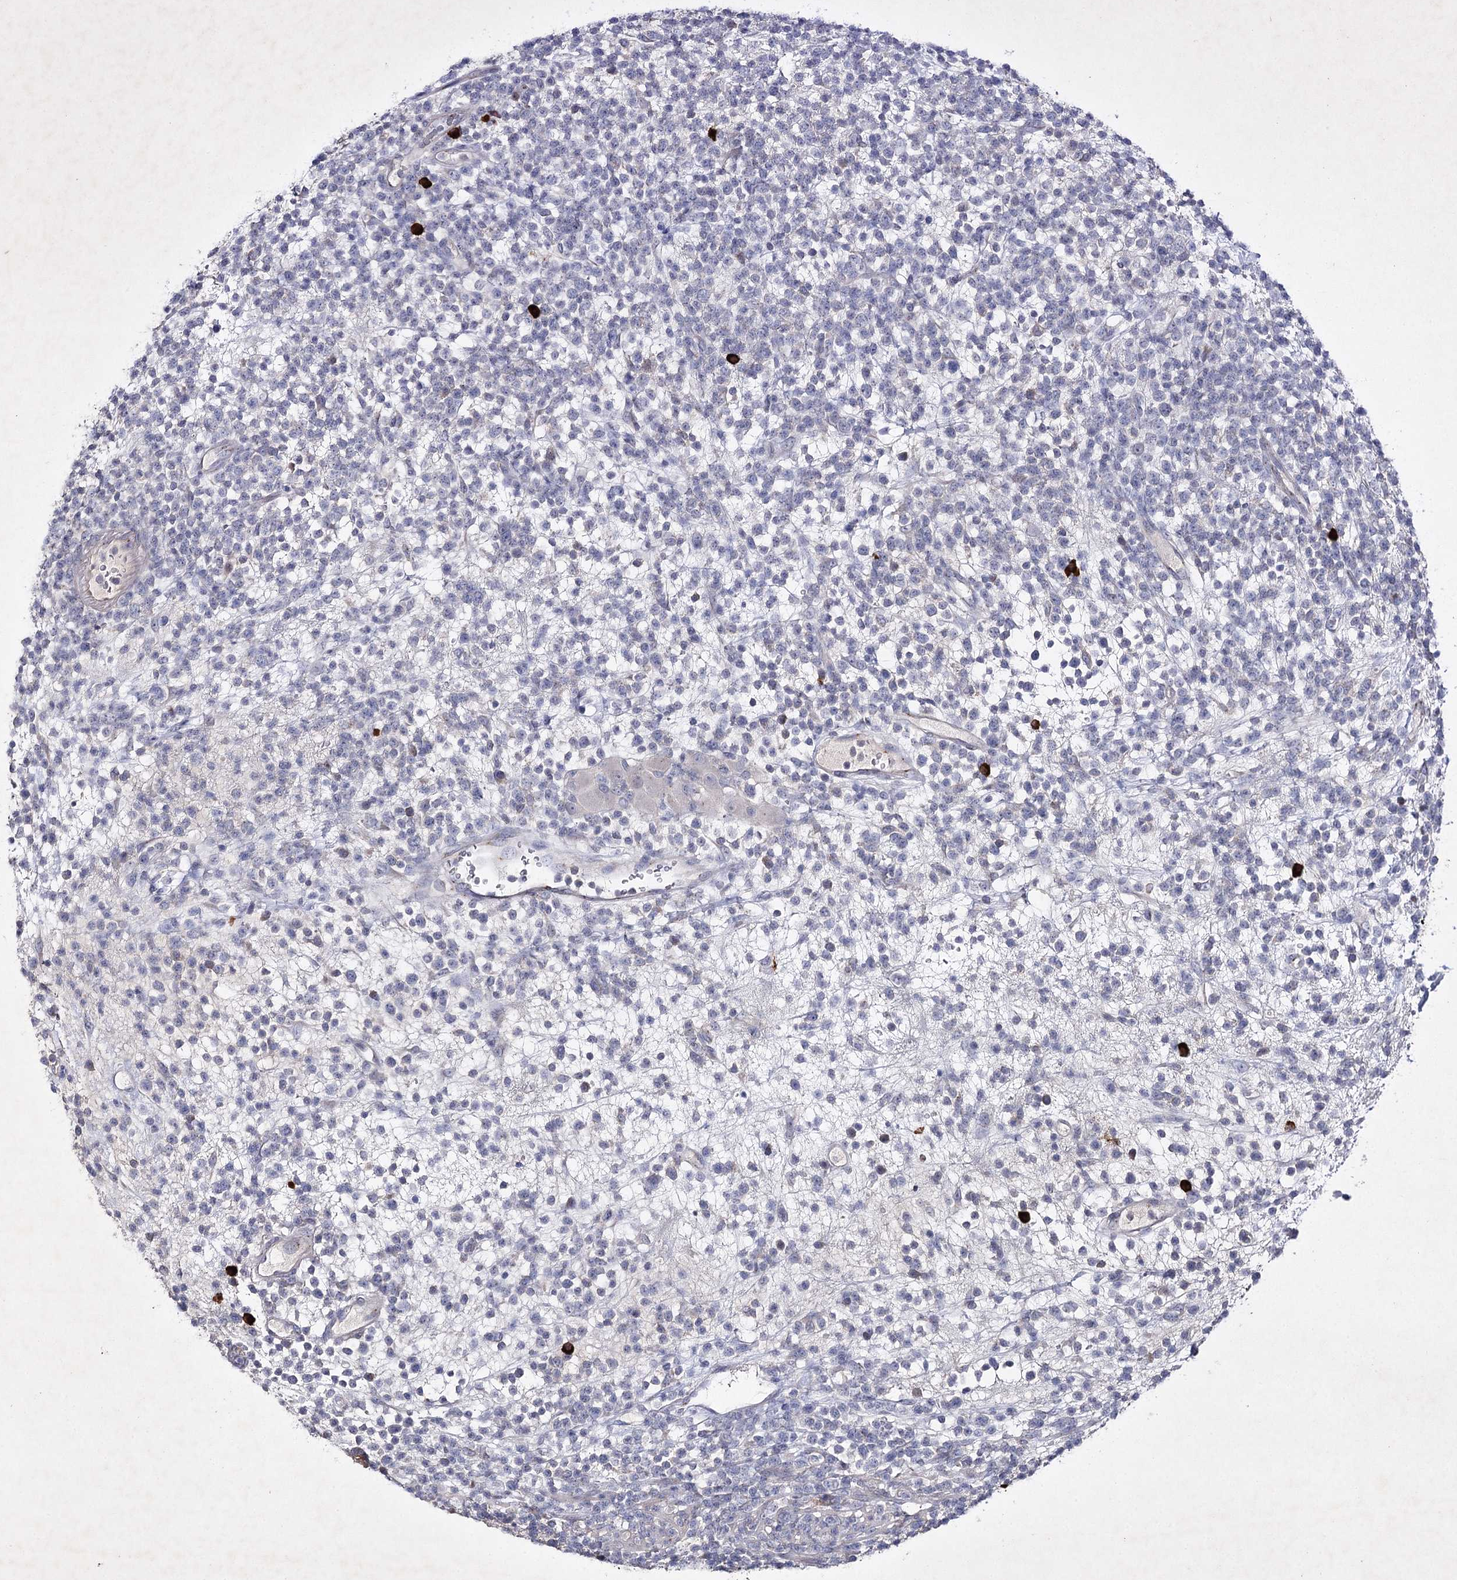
{"staining": {"intensity": "negative", "quantity": "none", "location": "none"}, "tissue": "lymphoma", "cell_type": "Tumor cells", "image_type": "cancer", "snomed": [{"axis": "morphology", "description": "Malignant lymphoma, non-Hodgkin's type, High grade"}, {"axis": "topography", "description": "Colon"}], "caption": "Immunohistochemistry of lymphoma displays no positivity in tumor cells.", "gene": "COX15", "patient": {"sex": "female", "age": 53}}